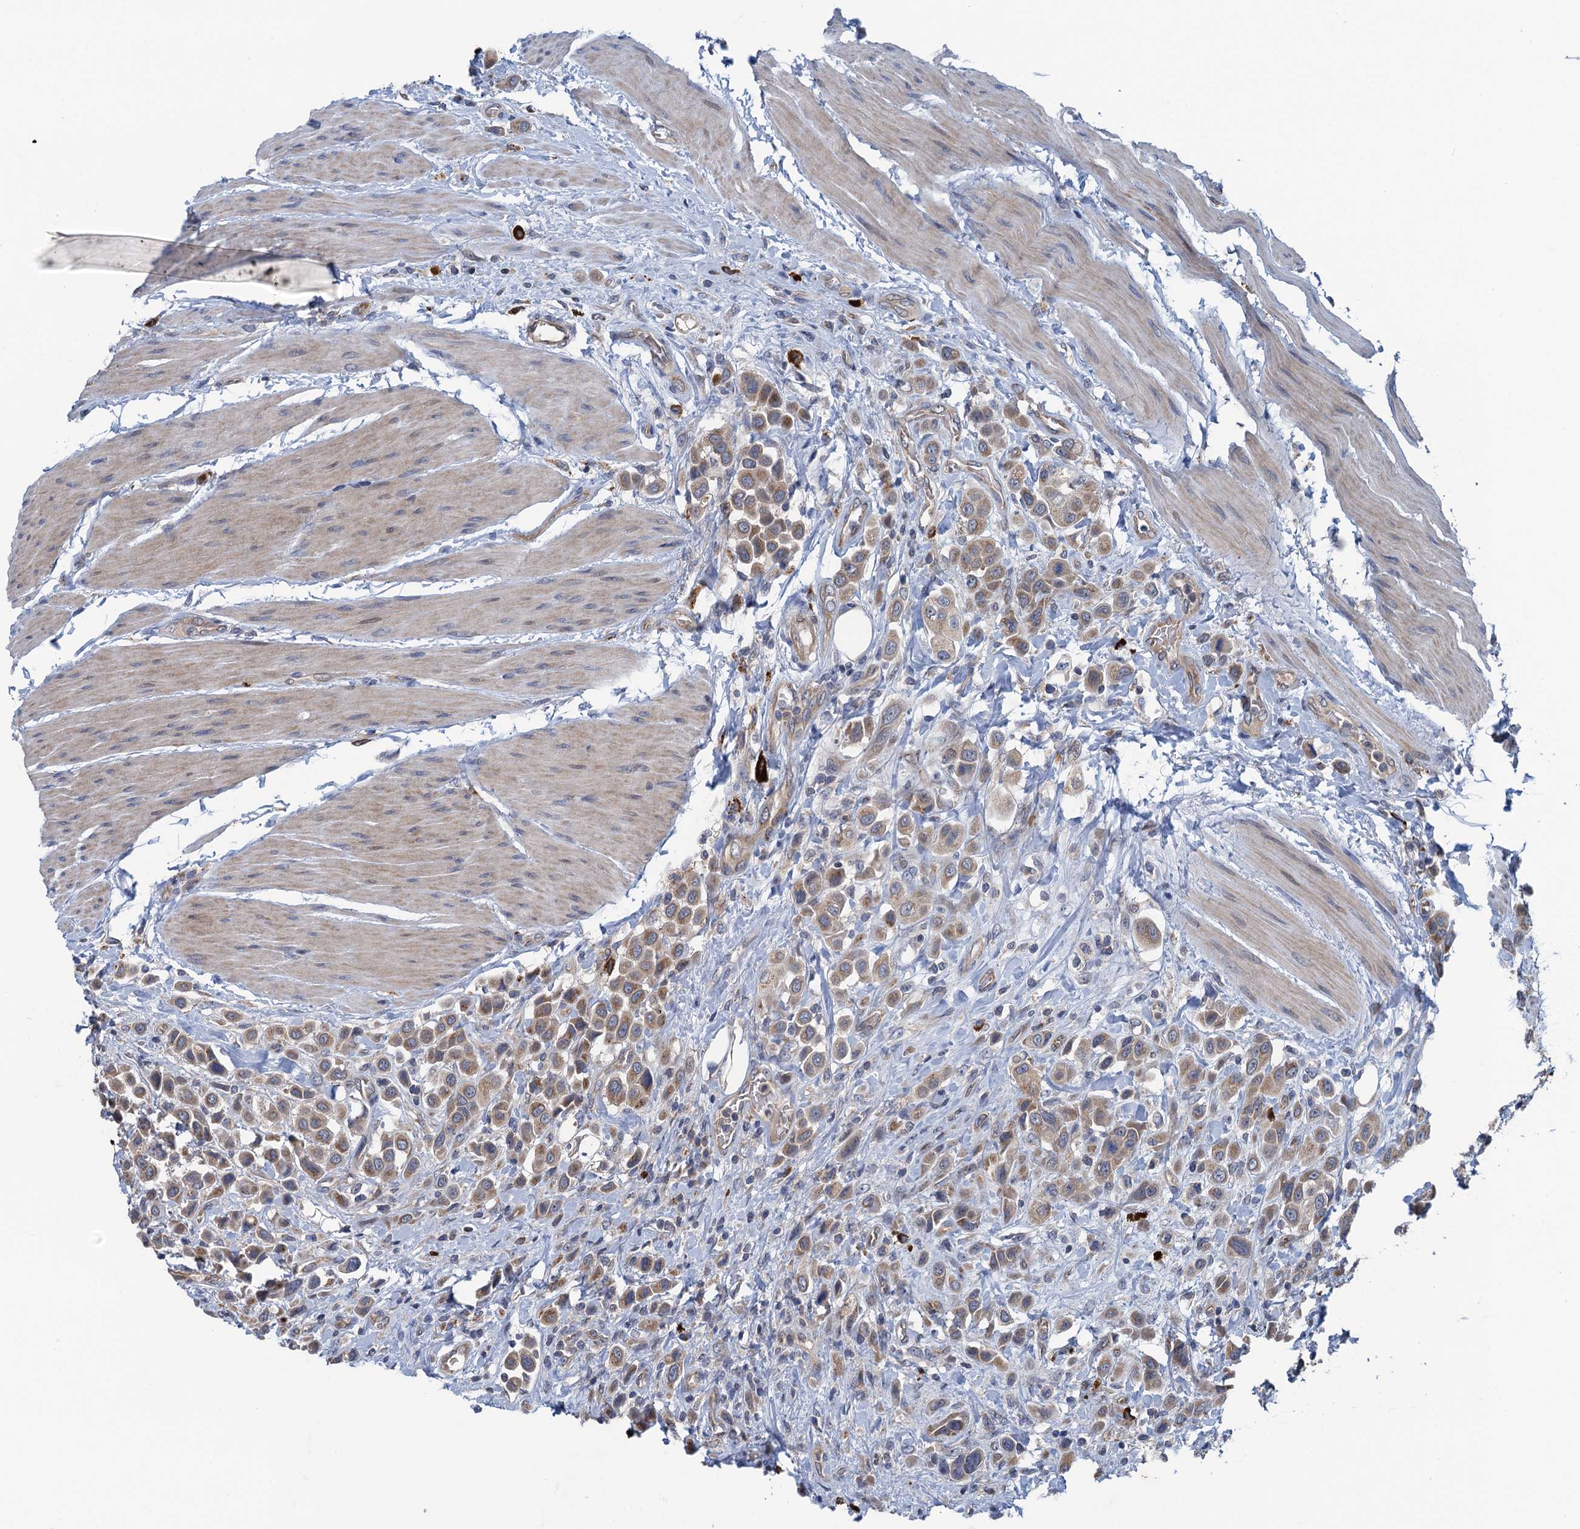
{"staining": {"intensity": "moderate", "quantity": ">75%", "location": "cytoplasmic/membranous"}, "tissue": "urothelial cancer", "cell_type": "Tumor cells", "image_type": "cancer", "snomed": [{"axis": "morphology", "description": "Urothelial carcinoma, High grade"}, {"axis": "topography", "description": "Urinary bladder"}], "caption": "Brown immunohistochemical staining in human urothelial cancer exhibits moderate cytoplasmic/membranous positivity in about >75% of tumor cells. The staining was performed using DAB (3,3'-diaminobenzidine) to visualize the protein expression in brown, while the nuclei were stained in blue with hematoxylin (Magnification: 20x).", "gene": "KBTBD8", "patient": {"sex": "male", "age": 50}}